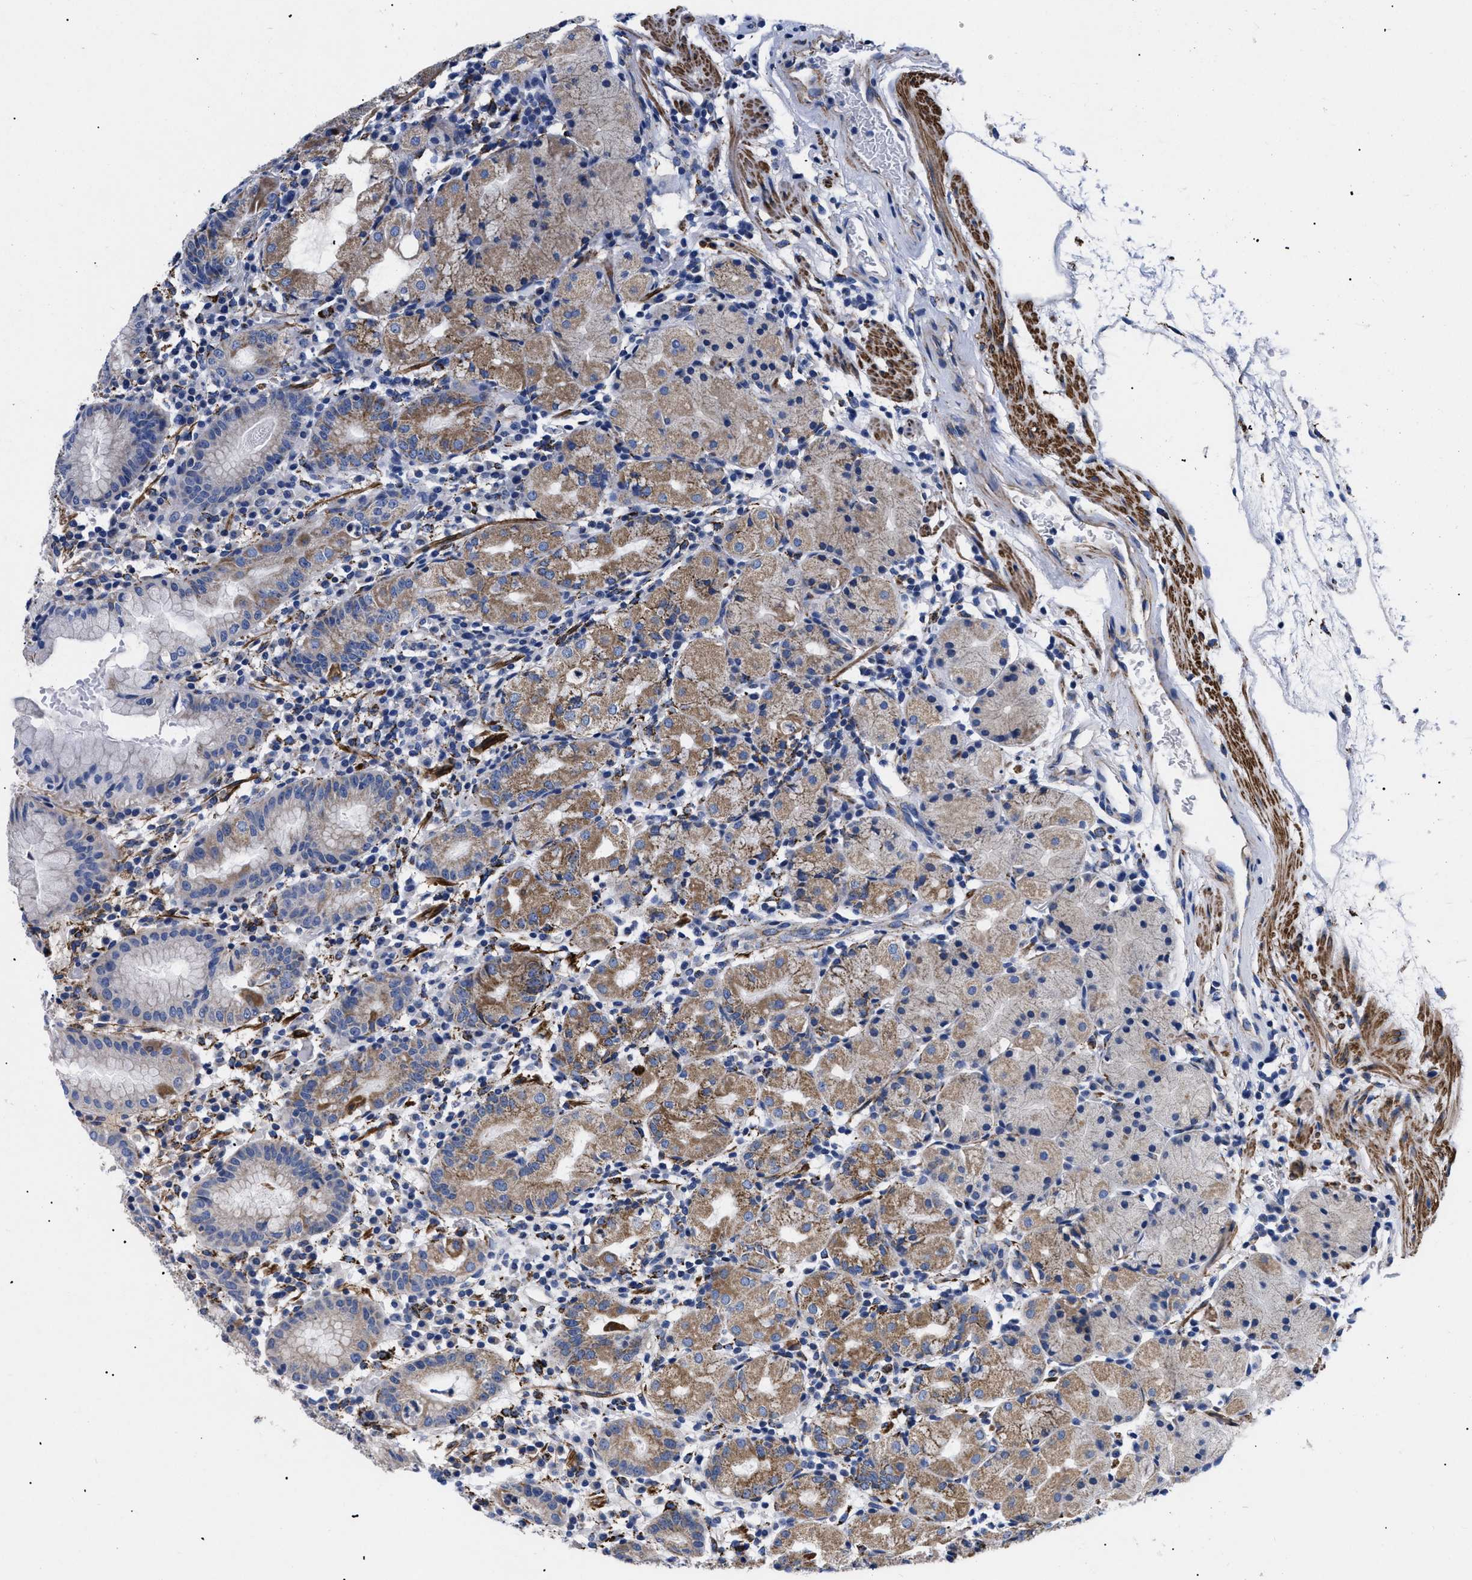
{"staining": {"intensity": "moderate", "quantity": "25%-75%", "location": "cytoplasmic/membranous"}, "tissue": "stomach", "cell_type": "Glandular cells", "image_type": "normal", "snomed": [{"axis": "morphology", "description": "Normal tissue, NOS"}, {"axis": "topography", "description": "Stomach"}, {"axis": "topography", "description": "Stomach, lower"}], "caption": "This histopathology image shows immunohistochemistry (IHC) staining of benign stomach, with medium moderate cytoplasmic/membranous expression in about 25%-75% of glandular cells.", "gene": "GPR149", "patient": {"sex": "female", "age": 75}}